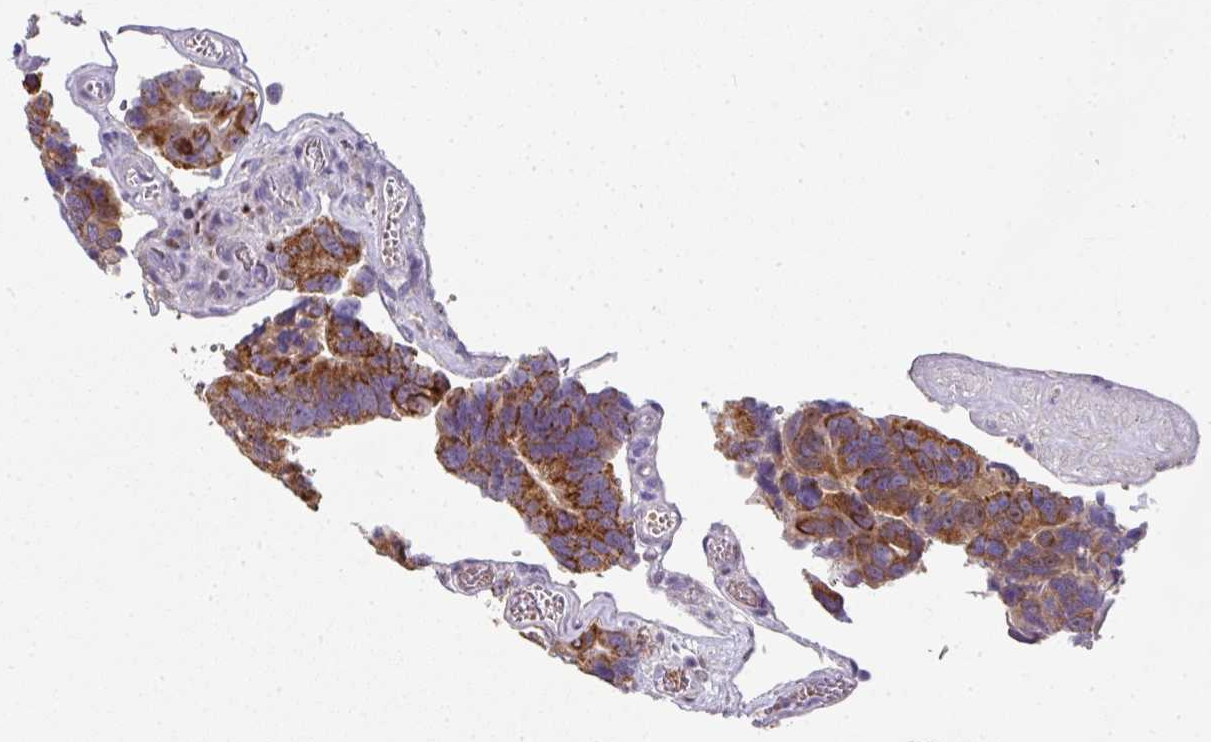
{"staining": {"intensity": "moderate", "quantity": ">75%", "location": "cytoplasmic/membranous"}, "tissue": "colorectal cancer", "cell_type": "Tumor cells", "image_type": "cancer", "snomed": [{"axis": "morphology", "description": "Adenocarcinoma, NOS"}, {"axis": "topography", "description": "Colon"}], "caption": "Moderate cytoplasmic/membranous positivity is identified in about >75% of tumor cells in colorectal cancer. (DAB (3,3'-diaminobenzidine) = brown stain, brightfield microscopy at high magnification).", "gene": "ANKRD18A", "patient": {"sex": "male", "age": 84}}